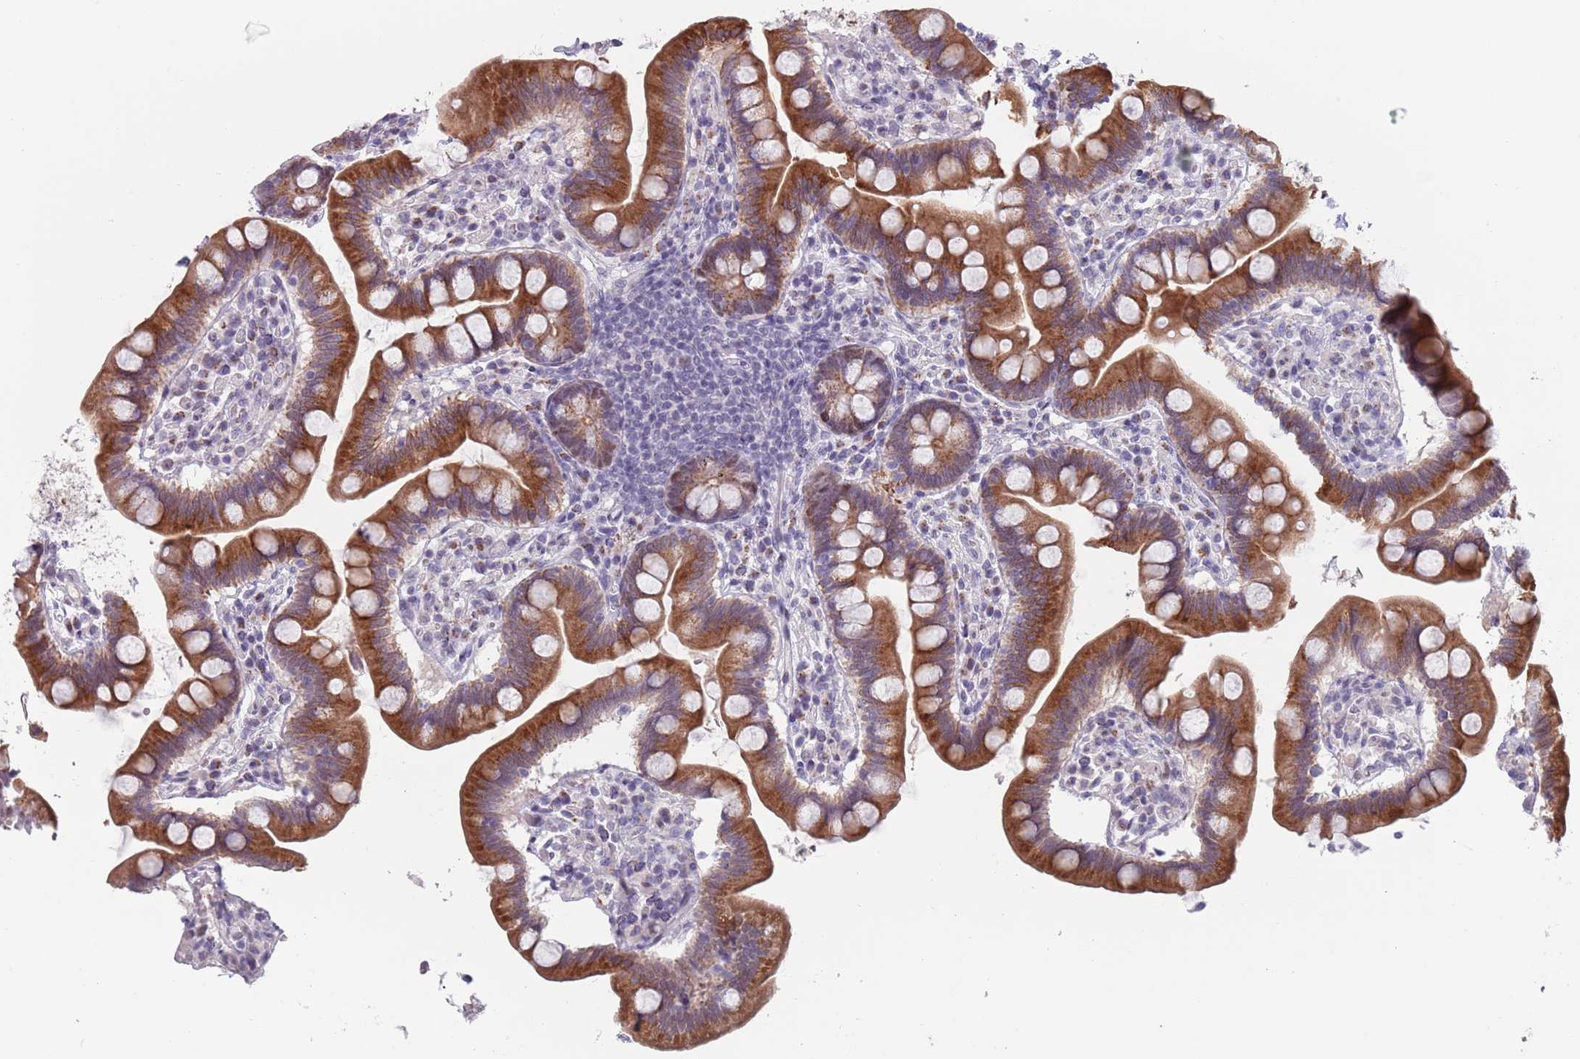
{"staining": {"intensity": "moderate", "quantity": ">75%", "location": "cytoplasmic/membranous"}, "tissue": "small intestine", "cell_type": "Glandular cells", "image_type": "normal", "snomed": [{"axis": "morphology", "description": "Normal tissue, NOS"}, {"axis": "topography", "description": "Small intestine"}], "caption": "Small intestine was stained to show a protein in brown. There is medium levels of moderate cytoplasmic/membranous expression in about >75% of glandular cells. Nuclei are stained in blue.", "gene": "ZKSCAN2", "patient": {"sex": "female", "age": 64}}